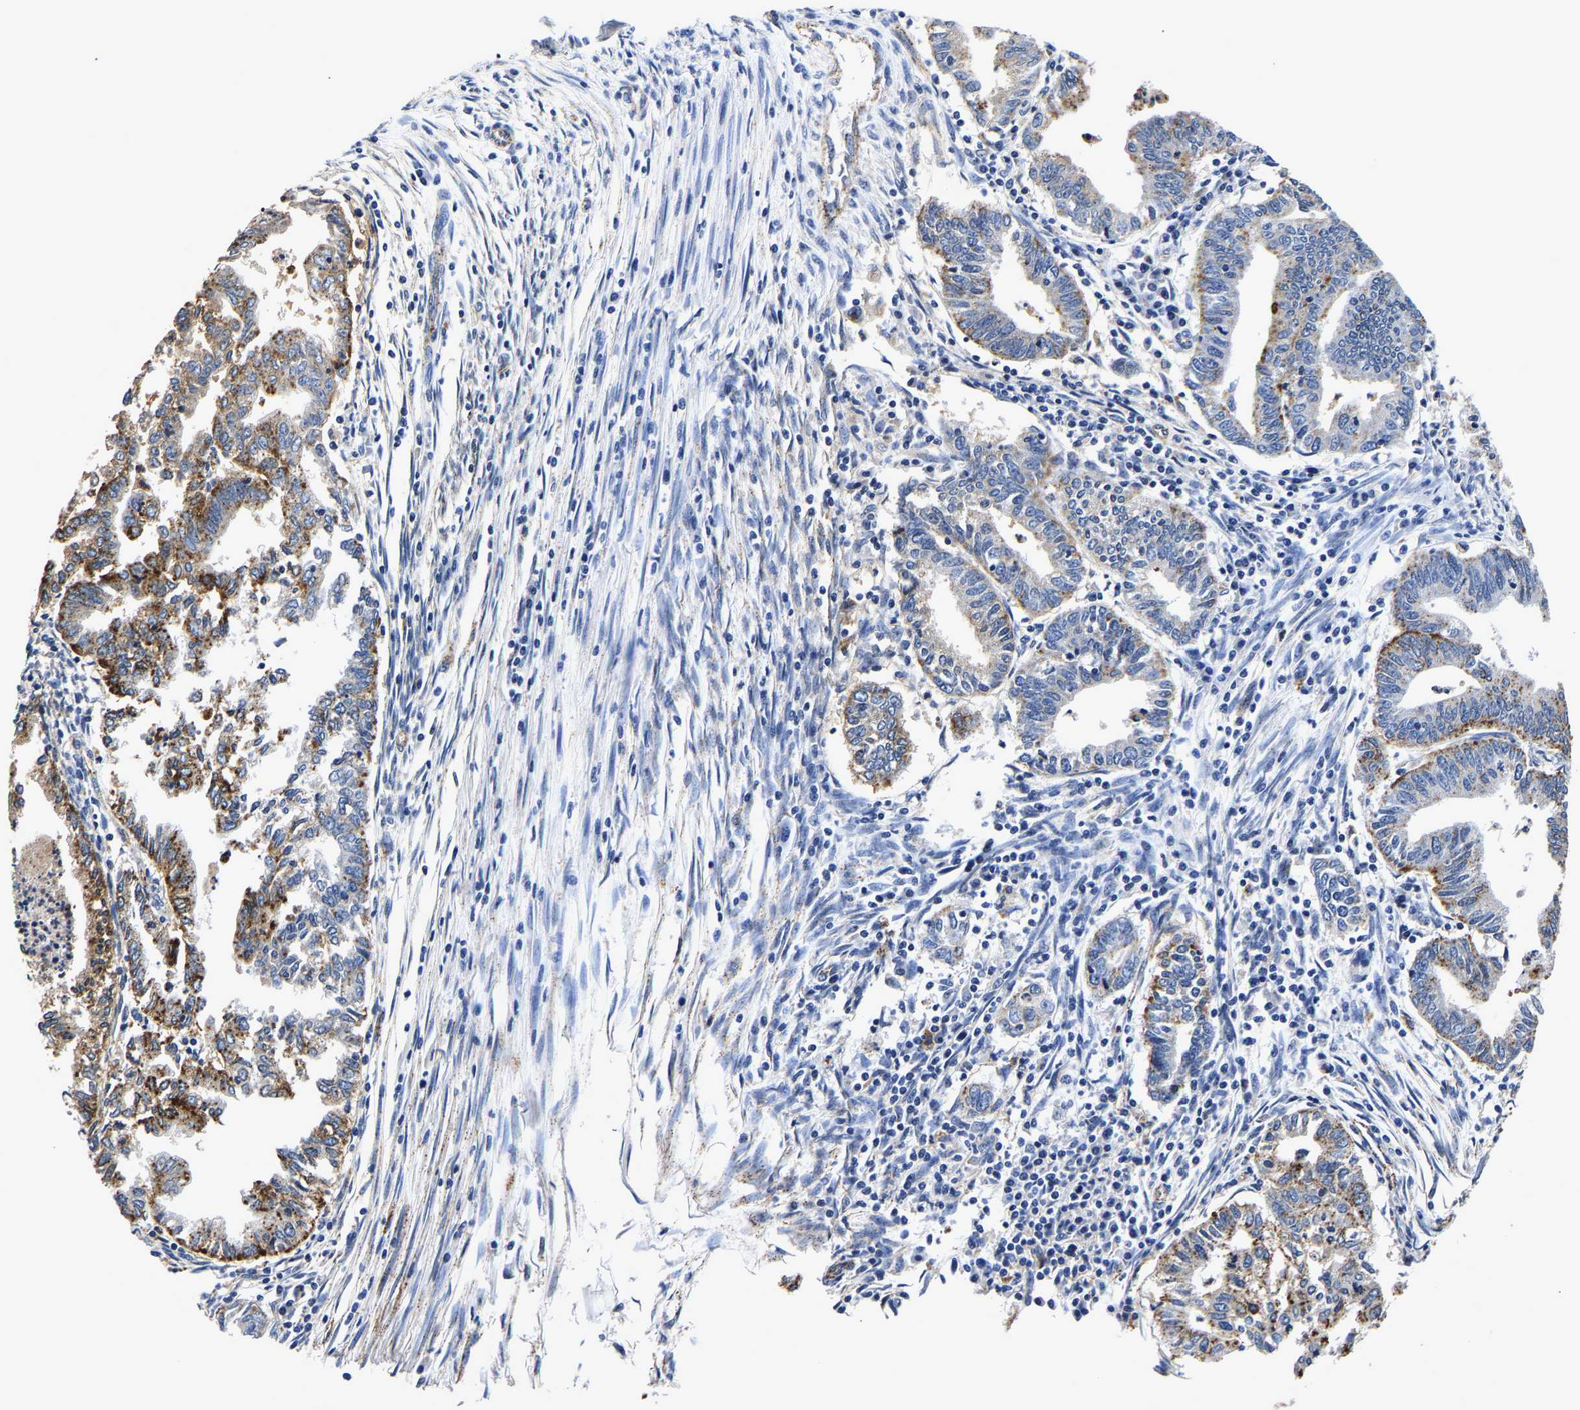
{"staining": {"intensity": "moderate", "quantity": ">75%", "location": "cytoplasmic/membranous"}, "tissue": "endometrial cancer", "cell_type": "Tumor cells", "image_type": "cancer", "snomed": [{"axis": "morphology", "description": "Polyp, NOS"}, {"axis": "morphology", "description": "Adenocarcinoma, NOS"}, {"axis": "morphology", "description": "Adenoma, NOS"}, {"axis": "topography", "description": "Endometrium"}], "caption": "DAB (3,3'-diaminobenzidine) immunohistochemical staining of human endometrial cancer exhibits moderate cytoplasmic/membranous protein staining in approximately >75% of tumor cells.", "gene": "GRN", "patient": {"sex": "female", "age": 79}}